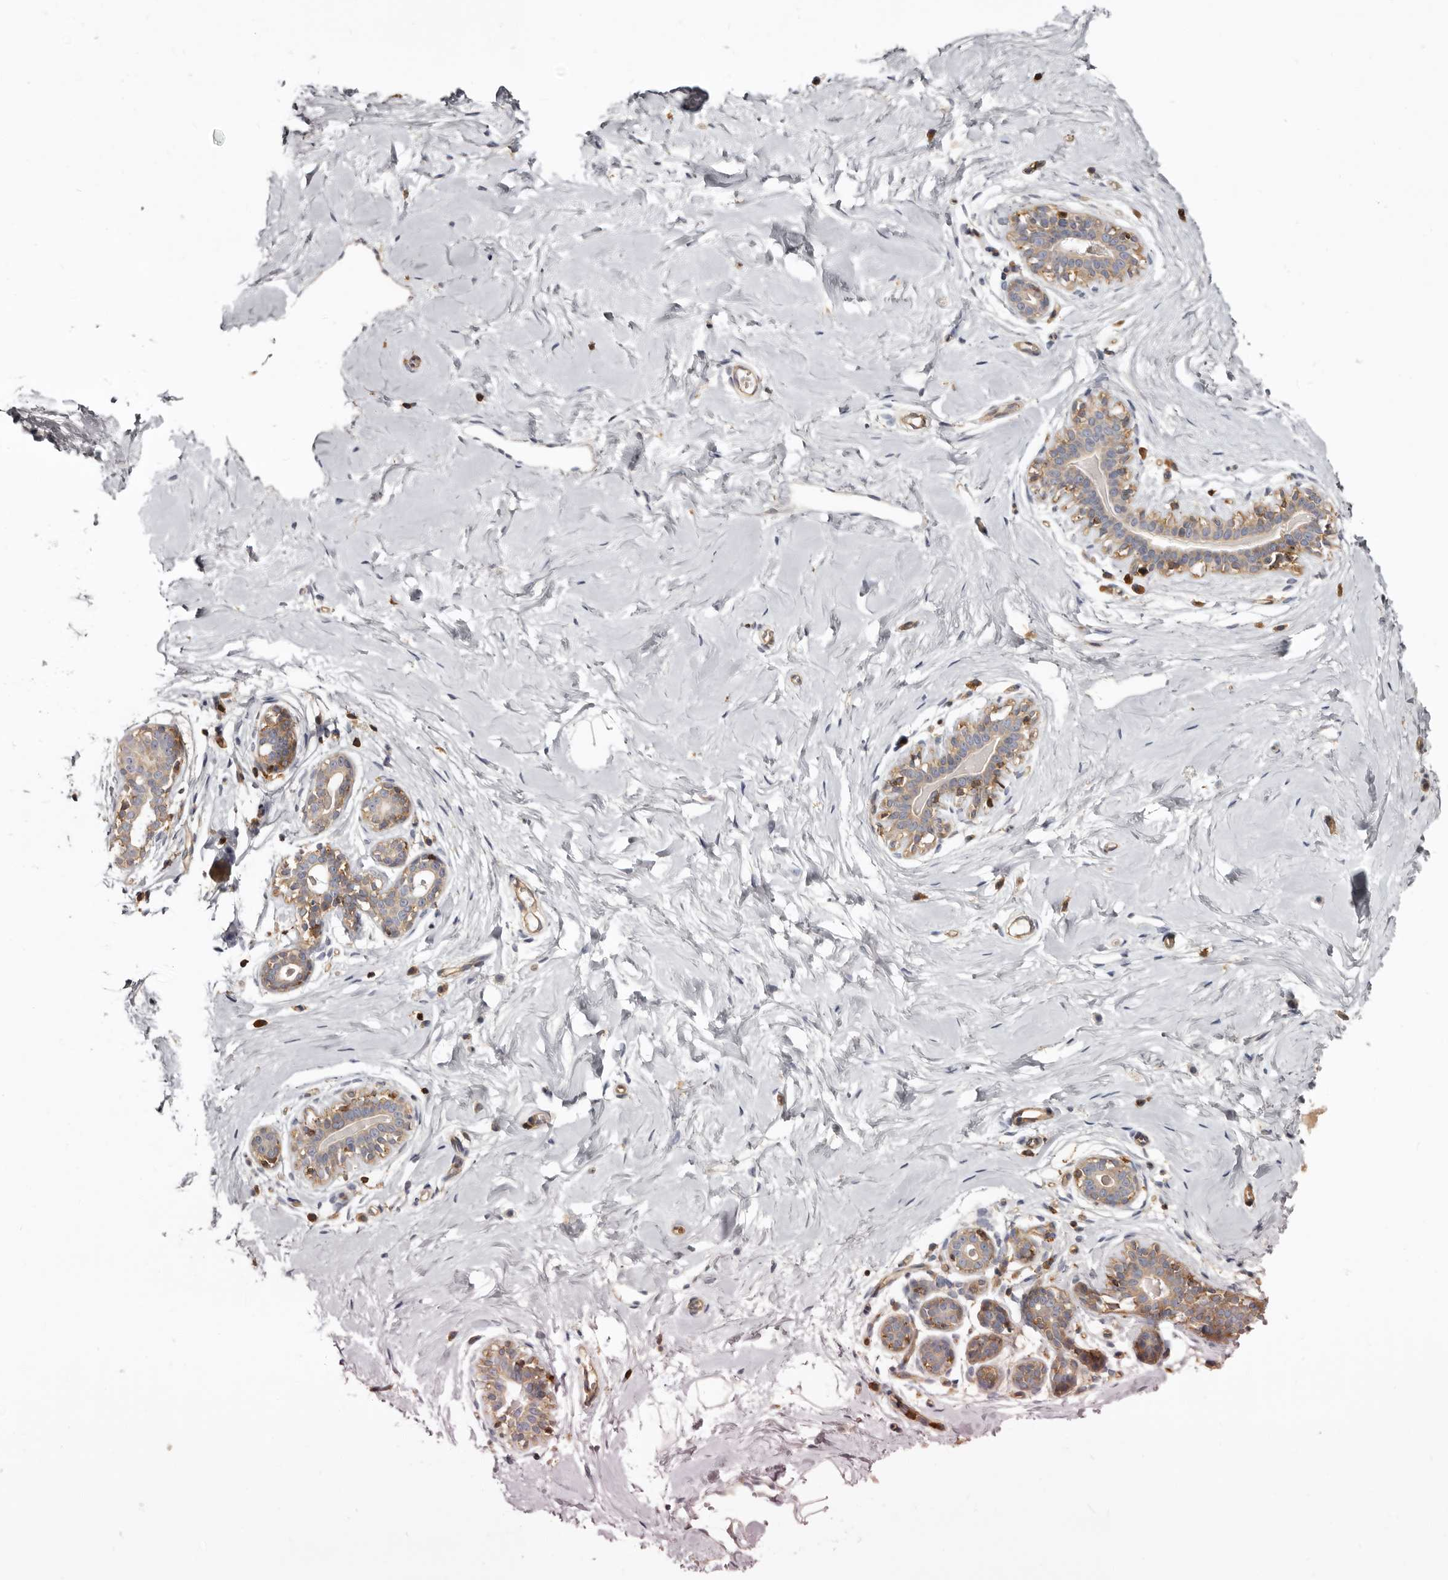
{"staining": {"intensity": "negative", "quantity": "none", "location": "none"}, "tissue": "breast", "cell_type": "Adipocytes", "image_type": "normal", "snomed": [{"axis": "morphology", "description": "Normal tissue, NOS"}, {"axis": "morphology", "description": "Adenoma, NOS"}, {"axis": "topography", "description": "Breast"}], "caption": "High magnification brightfield microscopy of benign breast stained with DAB (3,3'-diaminobenzidine) (brown) and counterstained with hematoxylin (blue): adipocytes show no significant positivity.", "gene": "CBL", "patient": {"sex": "female", "age": 23}}